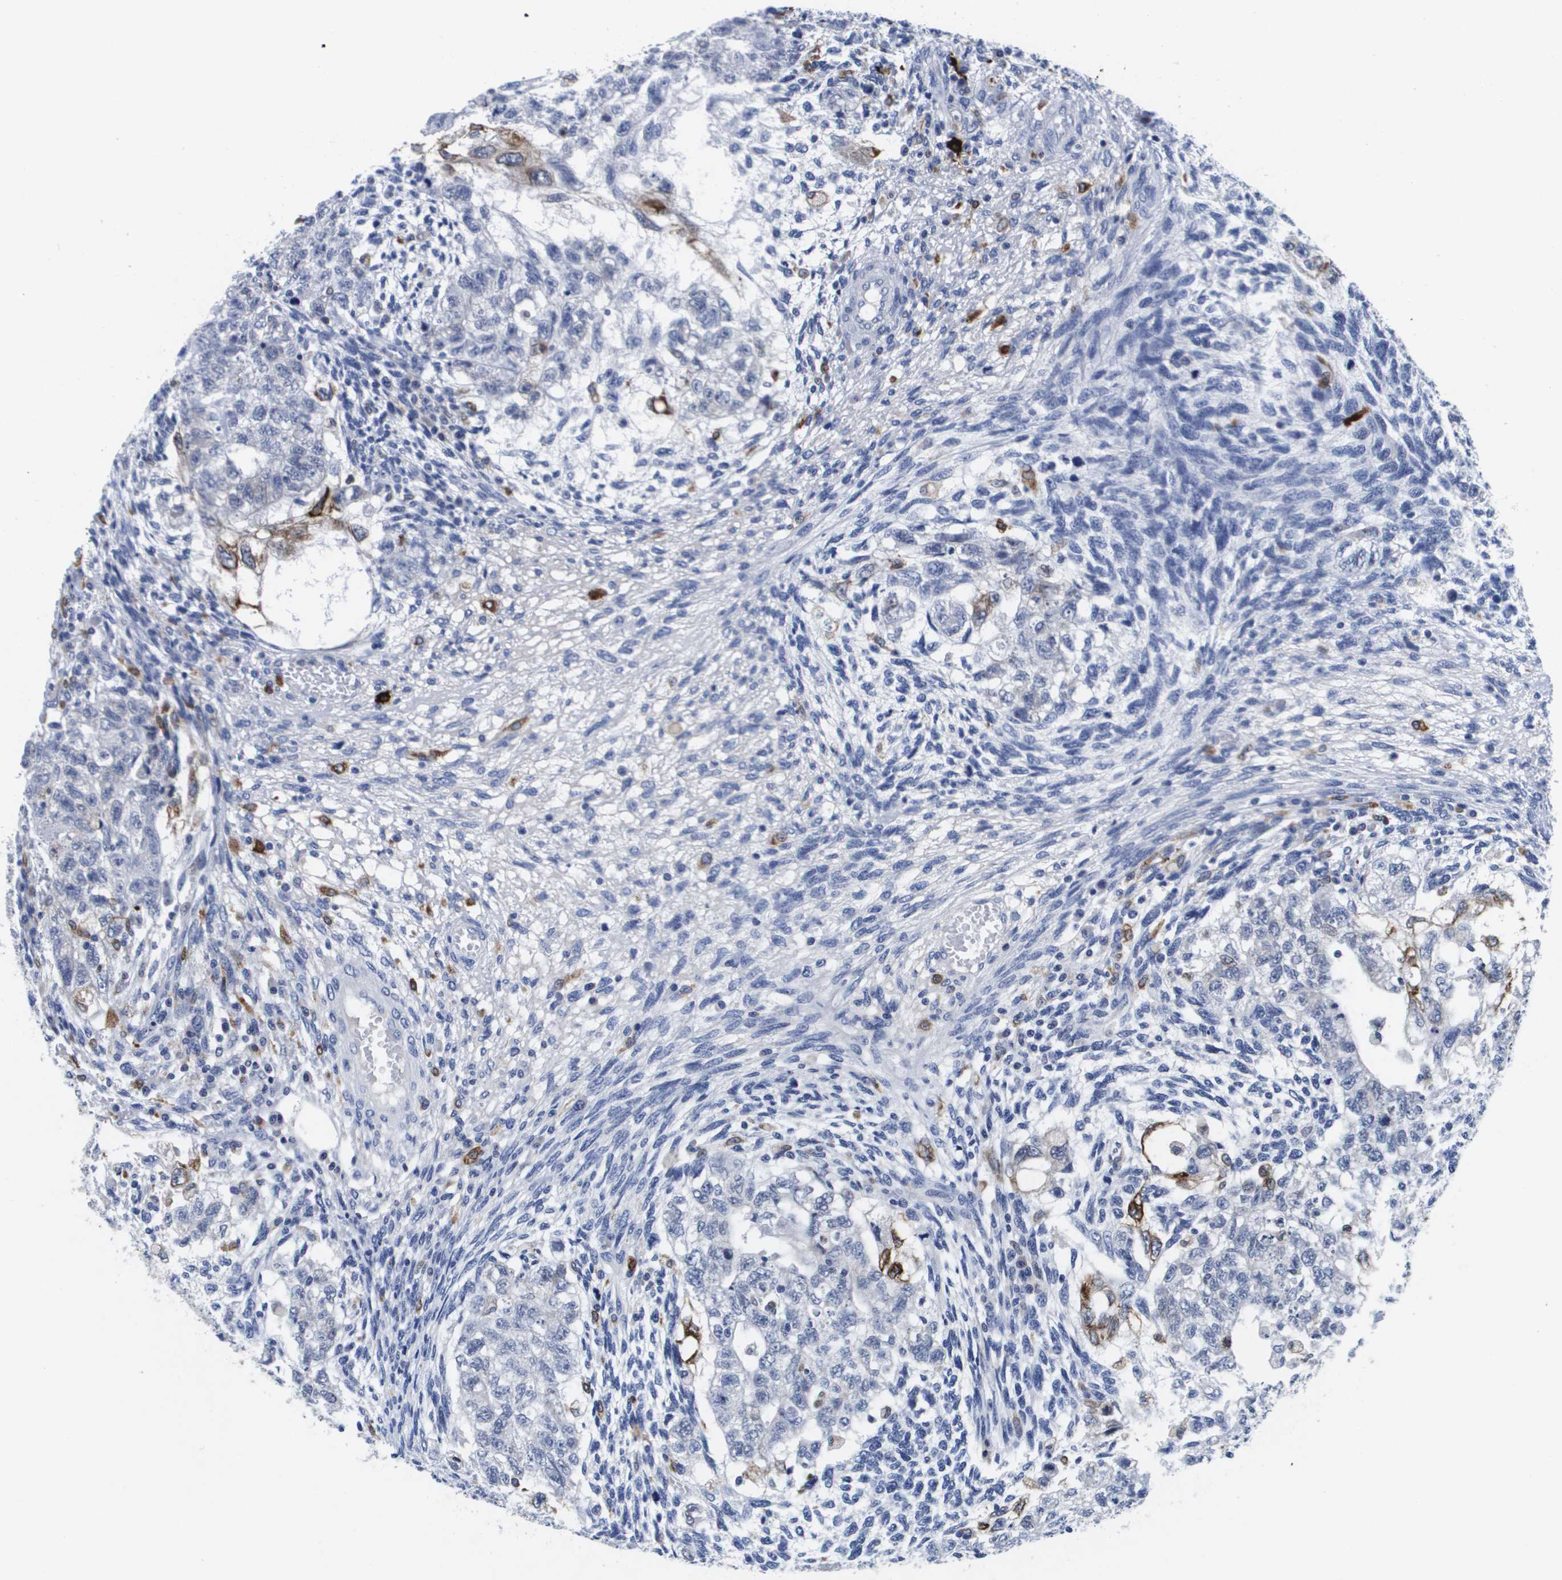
{"staining": {"intensity": "negative", "quantity": "none", "location": "none"}, "tissue": "testis cancer", "cell_type": "Tumor cells", "image_type": "cancer", "snomed": [{"axis": "morphology", "description": "Normal tissue, NOS"}, {"axis": "morphology", "description": "Carcinoma, Embryonal, NOS"}, {"axis": "topography", "description": "Testis"}], "caption": "Tumor cells are negative for protein expression in human testis cancer (embryonal carcinoma).", "gene": "HMOX1", "patient": {"sex": "male", "age": 36}}